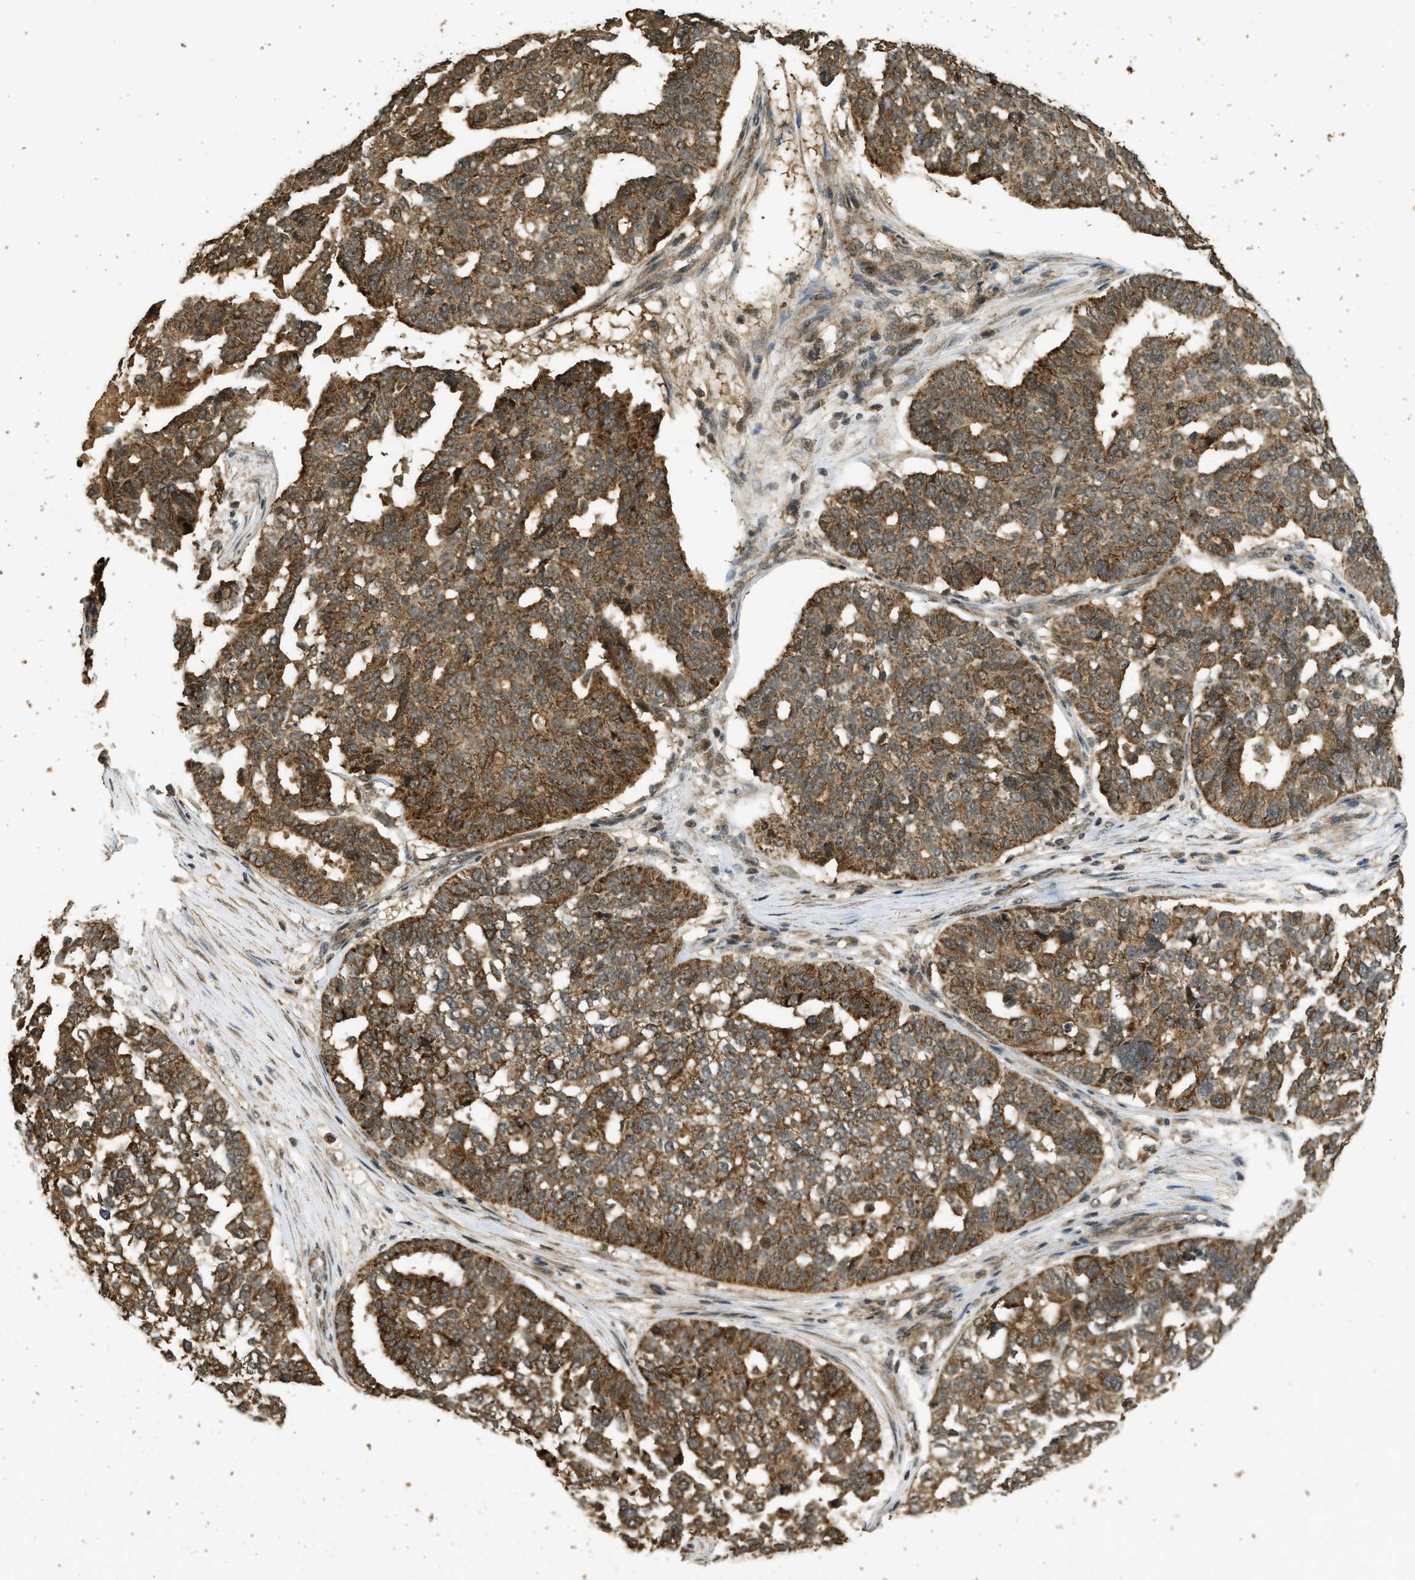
{"staining": {"intensity": "moderate", "quantity": ">75%", "location": "cytoplasmic/membranous"}, "tissue": "ovarian cancer", "cell_type": "Tumor cells", "image_type": "cancer", "snomed": [{"axis": "morphology", "description": "Cystadenocarcinoma, serous, NOS"}, {"axis": "topography", "description": "Ovary"}], "caption": "A brown stain labels moderate cytoplasmic/membranous staining of a protein in serous cystadenocarcinoma (ovarian) tumor cells.", "gene": "CTPS1", "patient": {"sex": "female", "age": 59}}